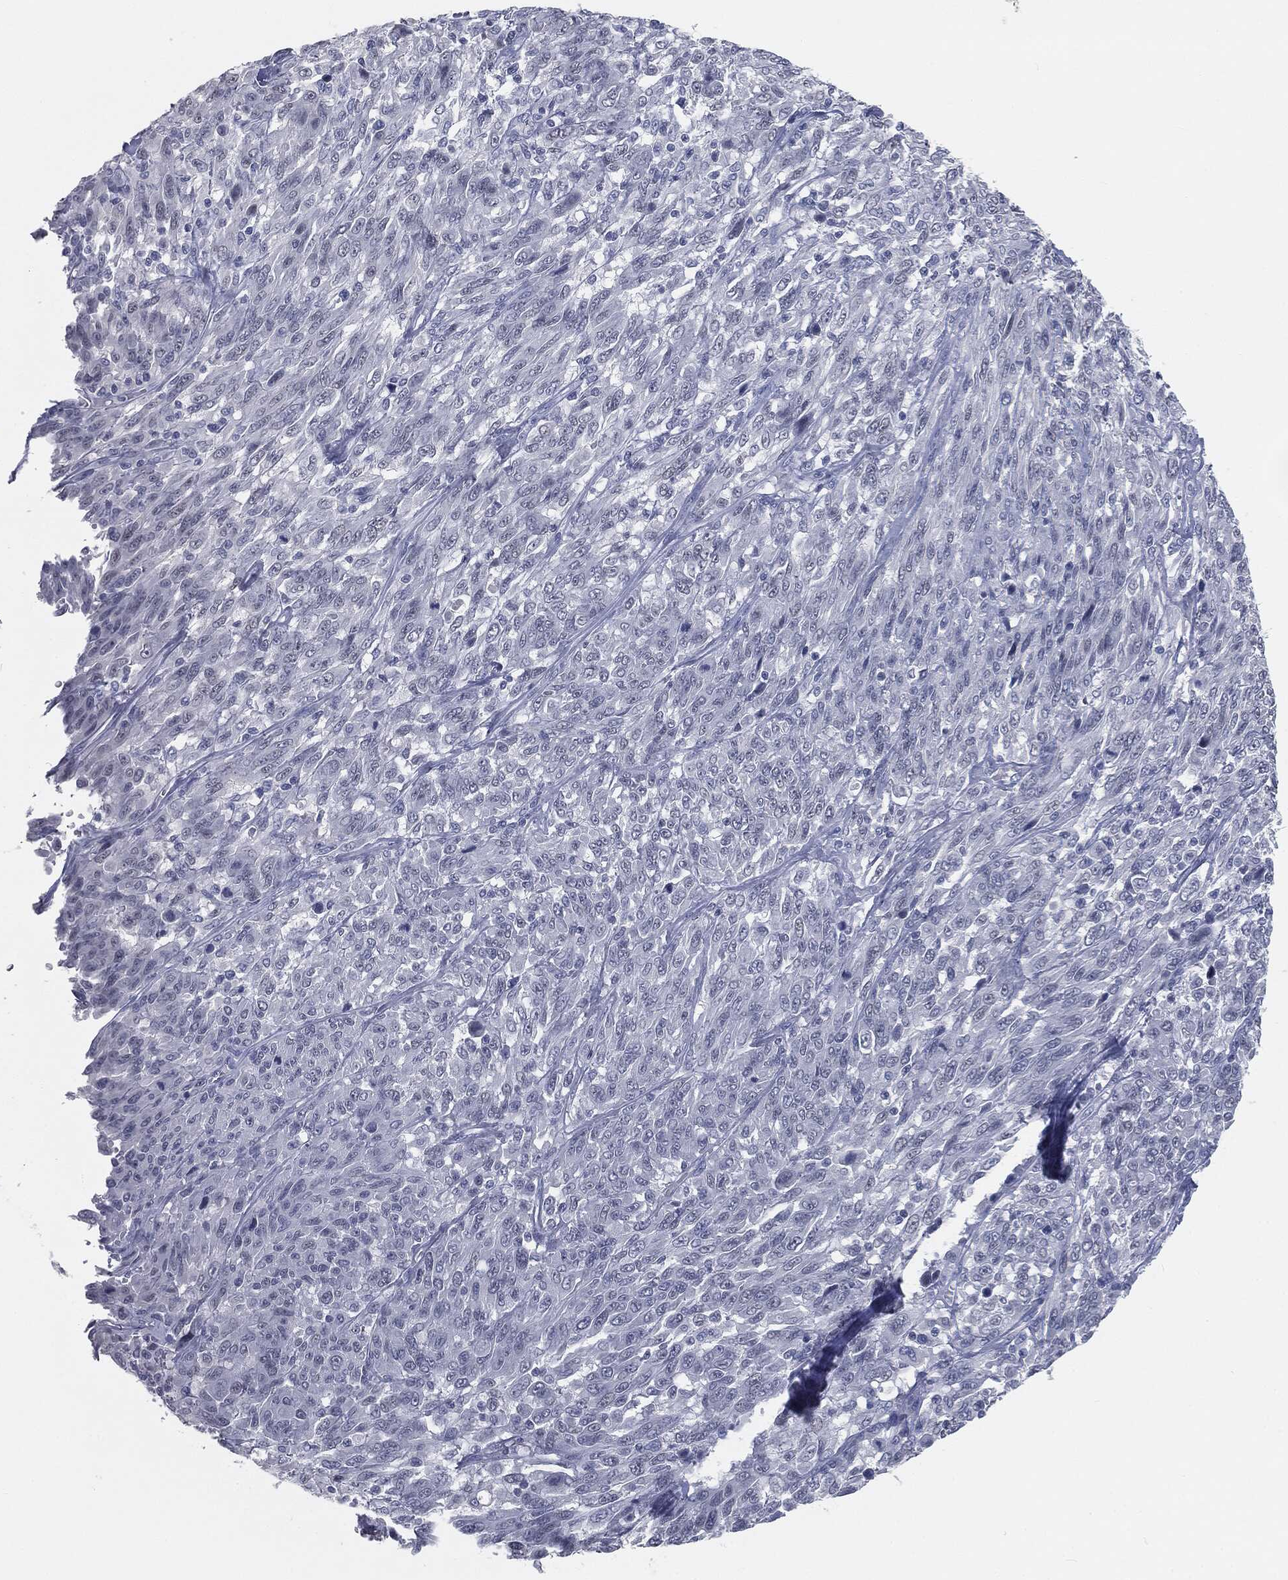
{"staining": {"intensity": "negative", "quantity": "none", "location": "none"}, "tissue": "melanoma", "cell_type": "Tumor cells", "image_type": "cancer", "snomed": [{"axis": "morphology", "description": "Malignant melanoma, NOS"}, {"axis": "topography", "description": "Skin"}], "caption": "IHC photomicrograph of melanoma stained for a protein (brown), which displays no positivity in tumor cells.", "gene": "PRAME", "patient": {"sex": "female", "age": 91}}